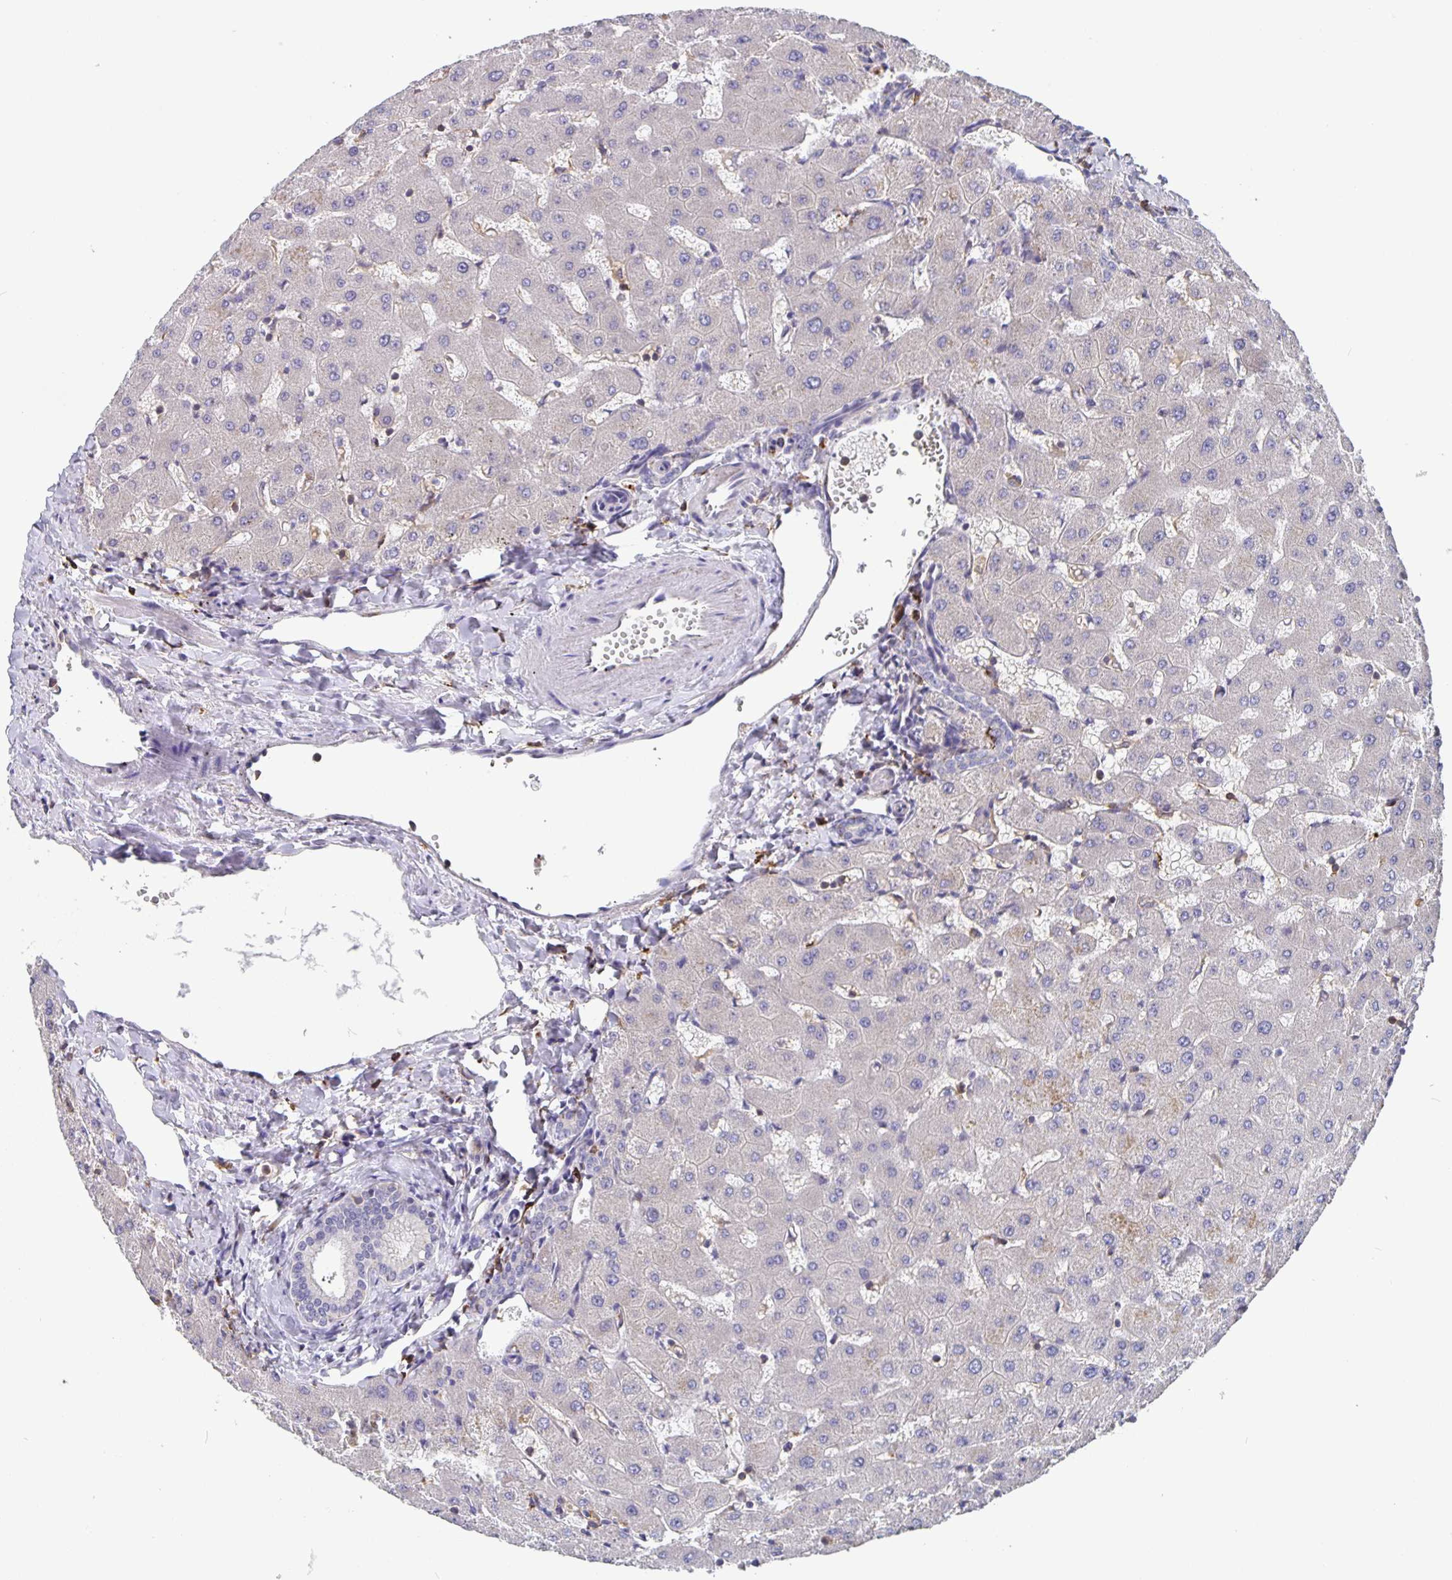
{"staining": {"intensity": "negative", "quantity": "none", "location": "none"}, "tissue": "liver", "cell_type": "Cholangiocytes", "image_type": "normal", "snomed": [{"axis": "morphology", "description": "Normal tissue, NOS"}, {"axis": "topography", "description": "Liver"}], "caption": "A high-resolution micrograph shows immunohistochemistry staining of normal liver, which exhibits no significant staining in cholangiocytes. Nuclei are stained in blue.", "gene": "FEM1C", "patient": {"sex": "female", "age": 63}}